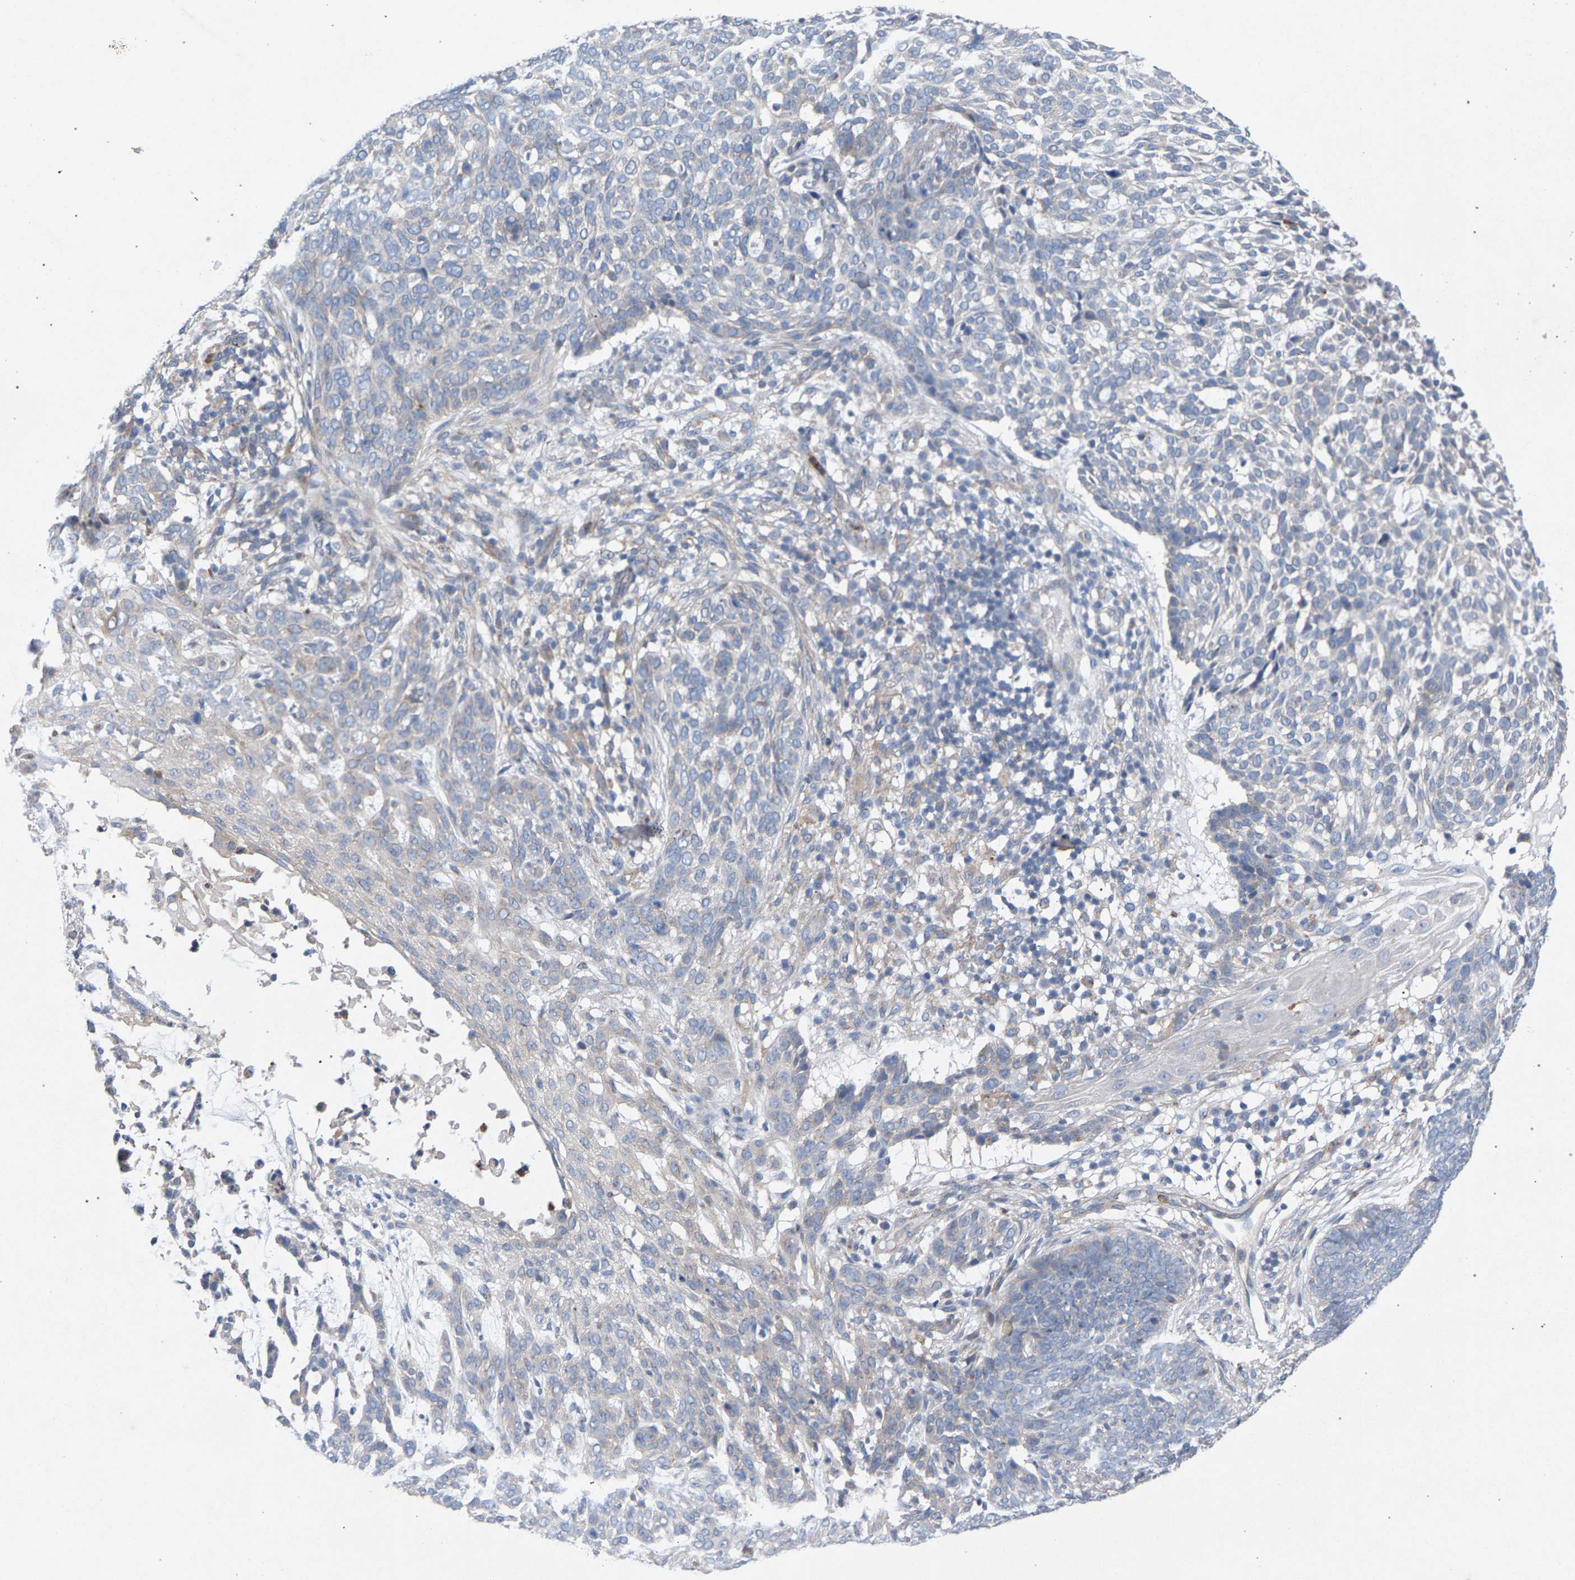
{"staining": {"intensity": "negative", "quantity": "none", "location": "none"}, "tissue": "skin cancer", "cell_type": "Tumor cells", "image_type": "cancer", "snomed": [{"axis": "morphology", "description": "Basal cell carcinoma"}, {"axis": "topography", "description": "Skin"}], "caption": "Tumor cells show no significant staining in skin basal cell carcinoma. (DAB (3,3'-diaminobenzidine) immunohistochemistry visualized using brightfield microscopy, high magnification).", "gene": "MAMDC2", "patient": {"sex": "female", "age": 64}}